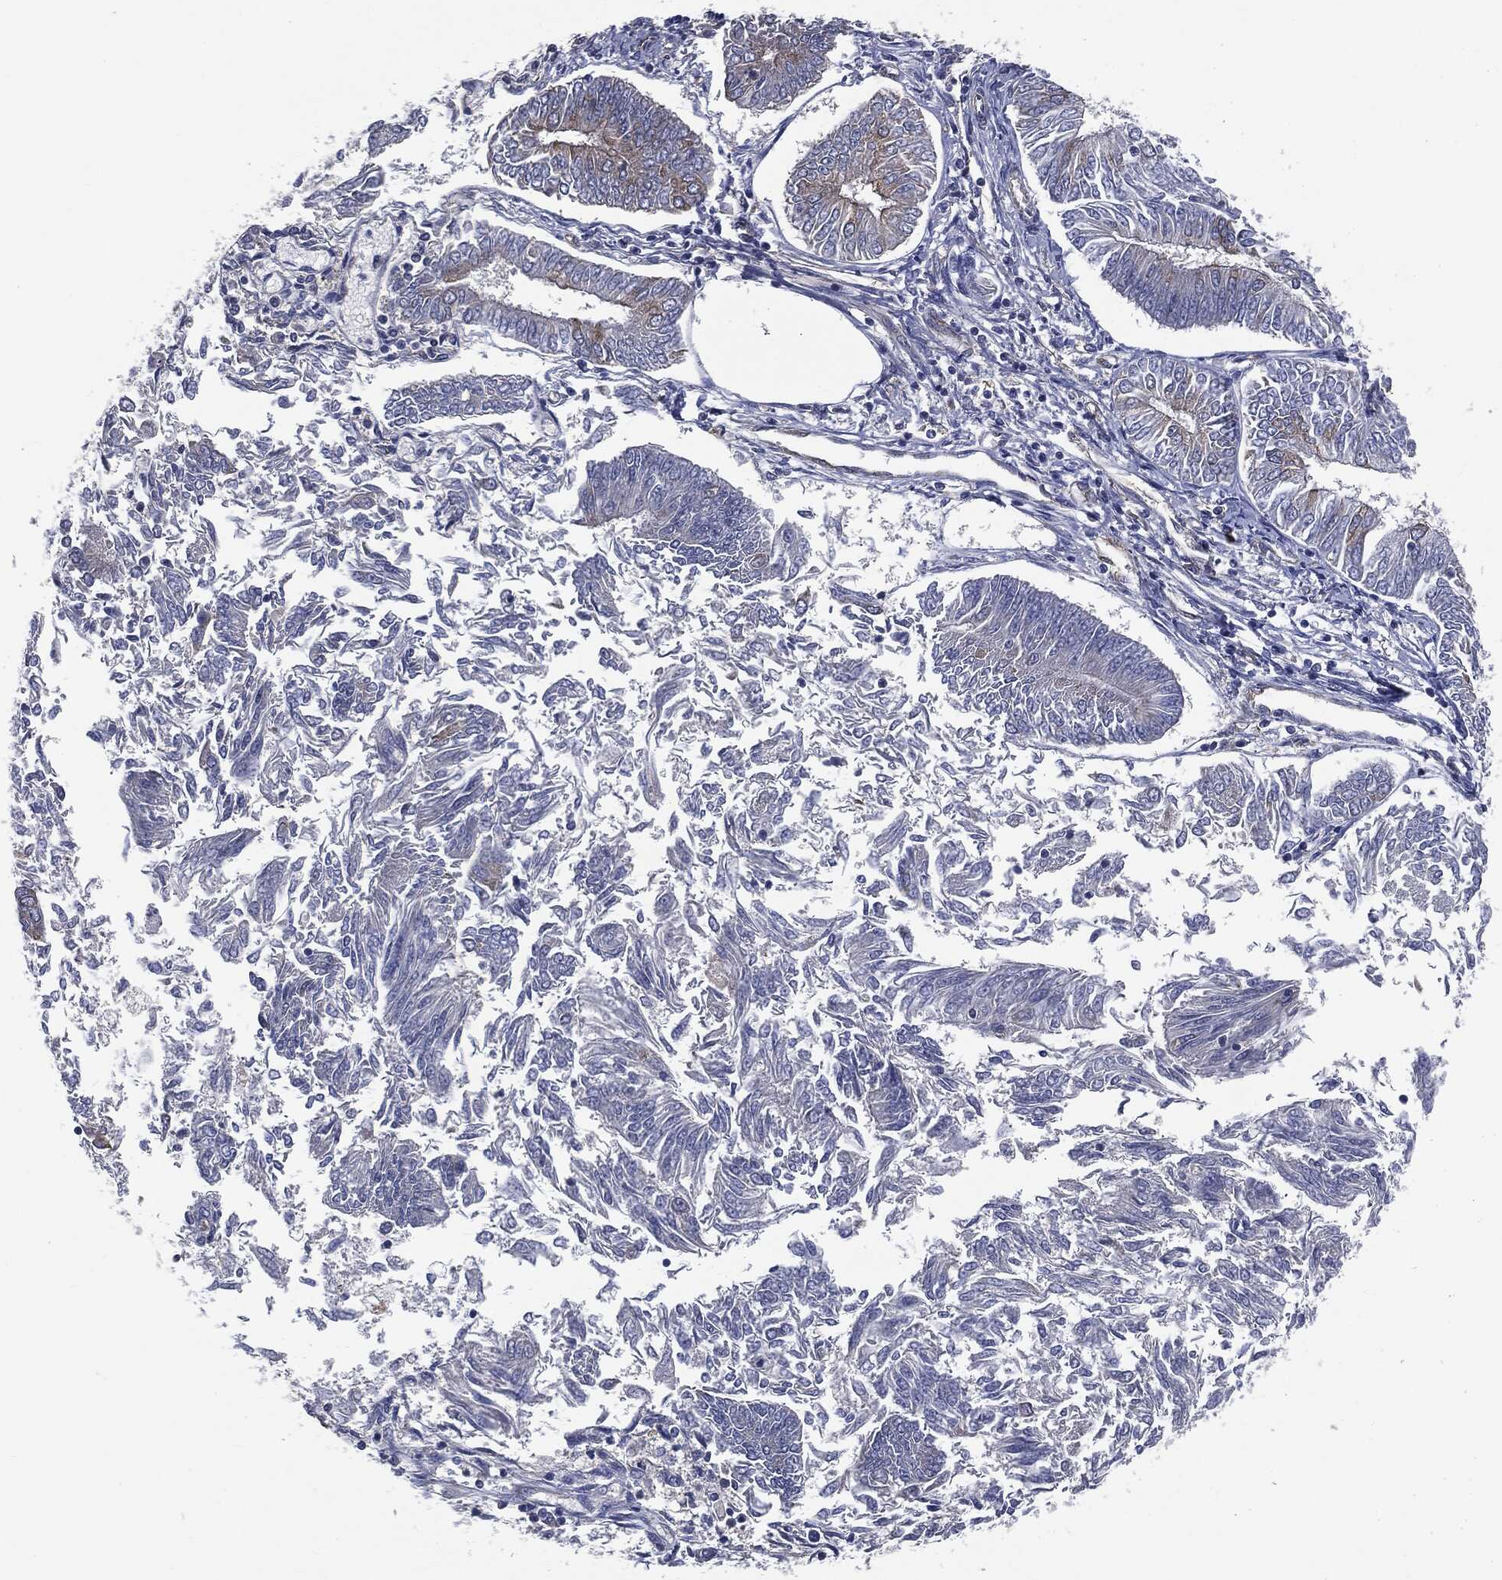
{"staining": {"intensity": "negative", "quantity": "none", "location": "none"}, "tissue": "endometrial cancer", "cell_type": "Tumor cells", "image_type": "cancer", "snomed": [{"axis": "morphology", "description": "Adenocarcinoma, NOS"}, {"axis": "topography", "description": "Endometrium"}], "caption": "IHC photomicrograph of human endometrial cancer stained for a protein (brown), which shows no staining in tumor cells.", "gene": "EPS15L1", "patient": {"sex": "female", "age": 58}}